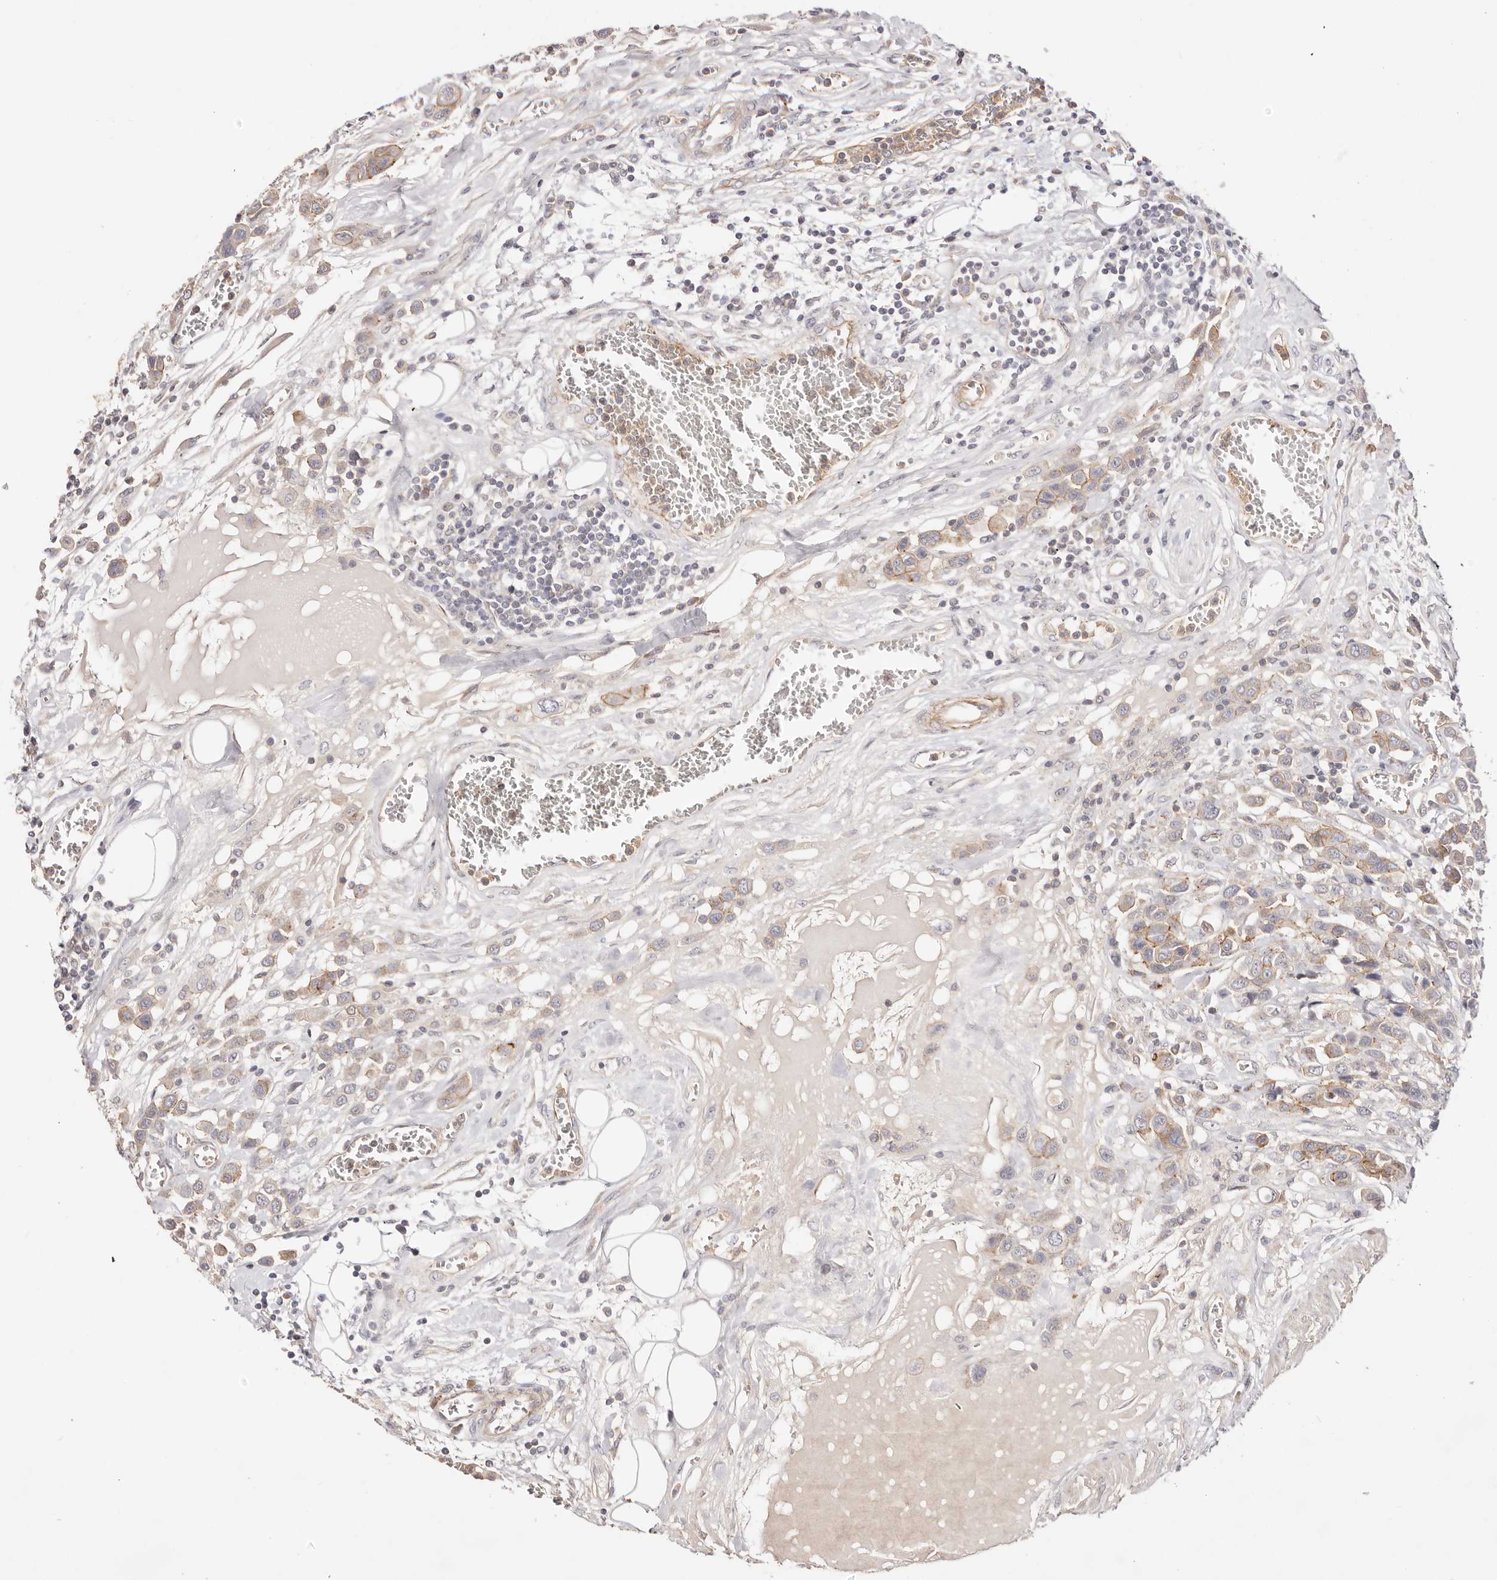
{"staining": {"intensity": "moderate", "quantity": "25%-75%", "location": "cytoplasmic/membranous"}, "tissue": "urothelial cancer", "cell_type": "Tumor cells", "image_type": "cancer", "snomed": [{"axis": "morphology", "description": "Urothelial carcinoma, High grade"}, {"axis": "topography", "description": "Urinary bladder"}], "caption": "This is a histology image of immunohistochemistry staining of urothelial cancer, which shows moderate staining in the cytoplasmic/membranous of tumor cells.", "gene": "SLC35B2", "patient": {"sex": "male", "age": 50}}